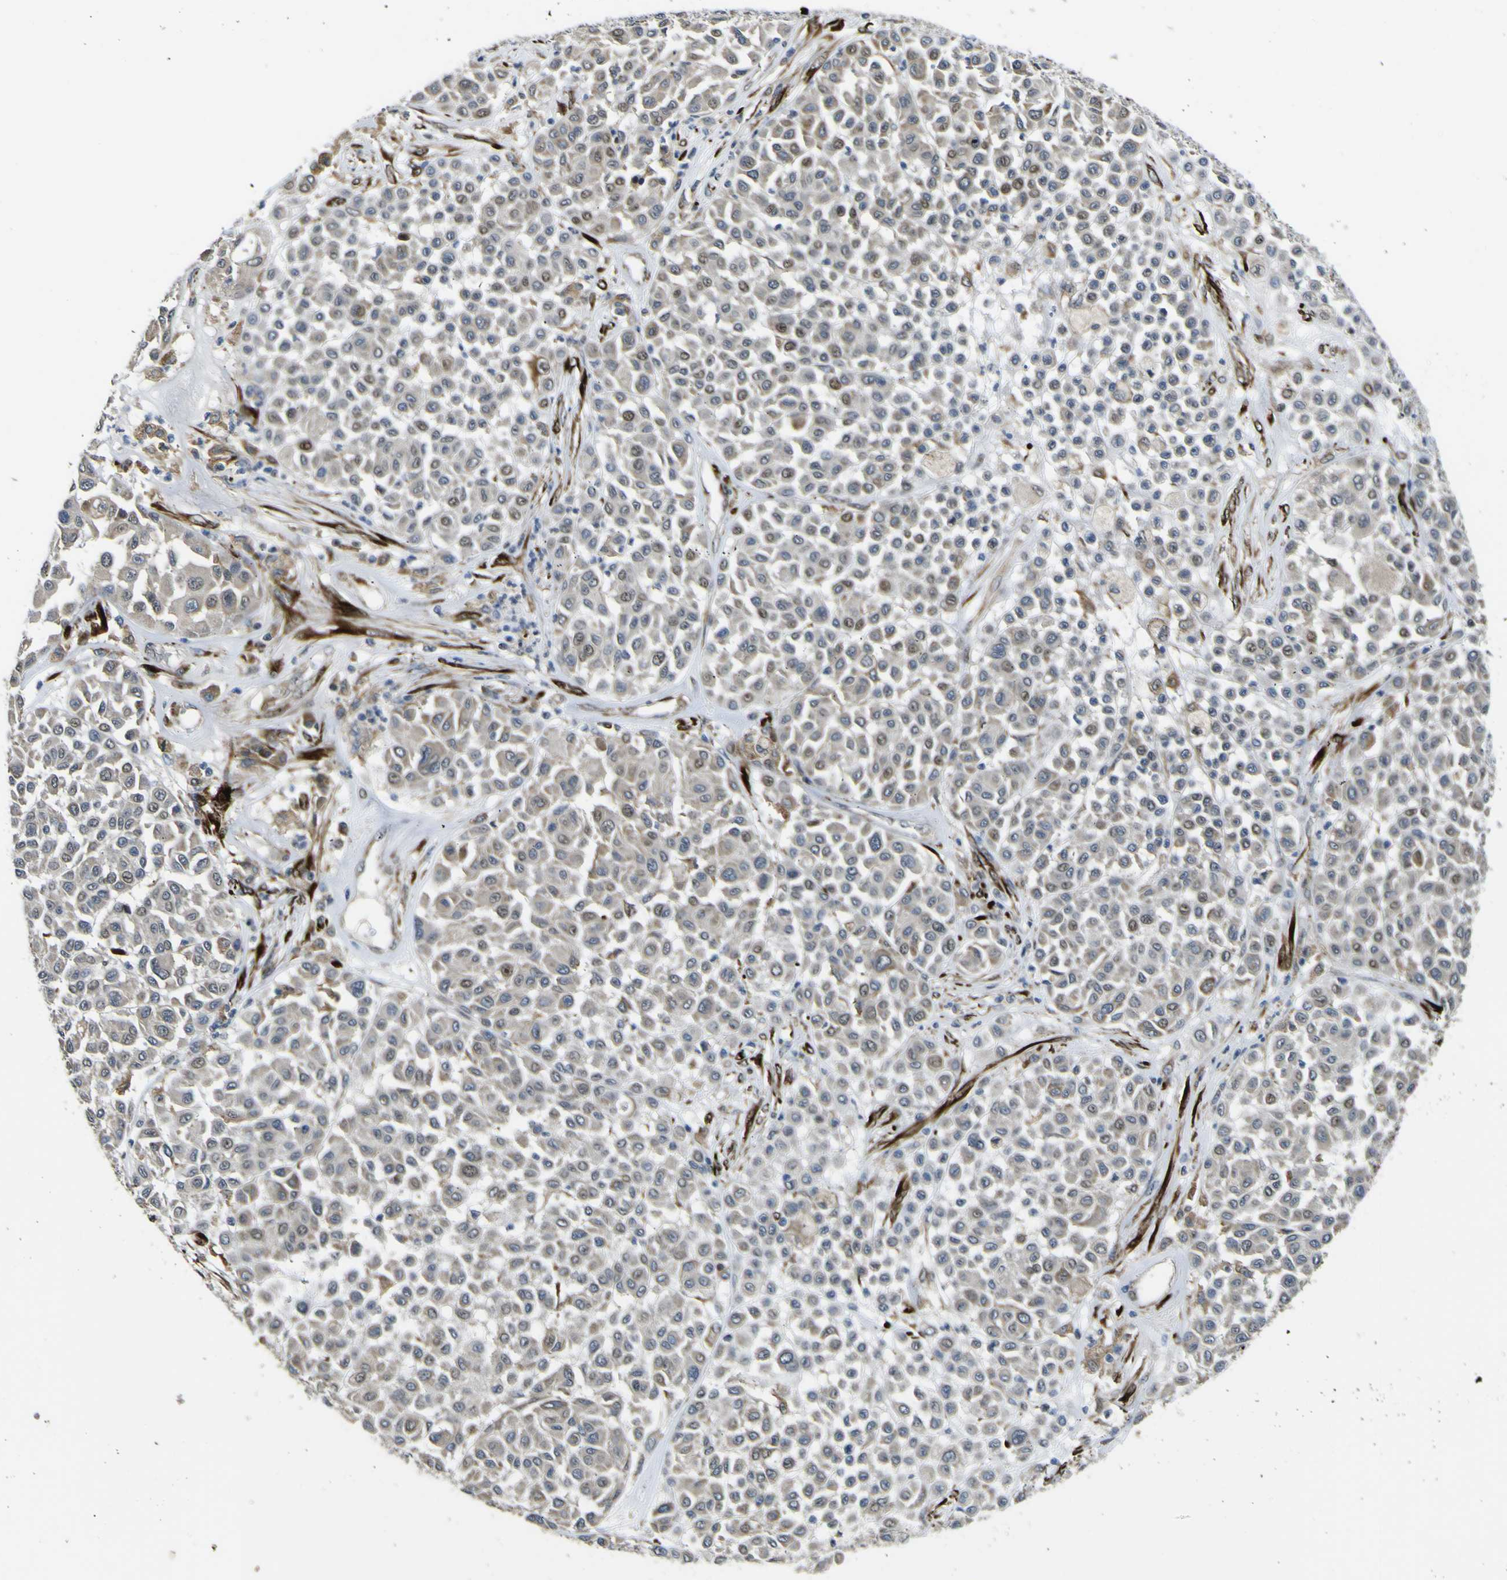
{"staining": {"intensity": "weak", "quantity": "<25%", "location": "nuclear"}, "tissue": "melanoma", "cell_type": "Tumor cells", "image_type": "cancer", "snomed": [{"axis": "morphology", "description": "Malignant melanoma, Metastatic site"}, {"axis": "topography", "description": "Soft tissue"}], "caption": "Image shows no significant protein staining in tumor cells of melanoma.", "gene": "LBHD1", "patient": {"sex": "male", "age": 41}}